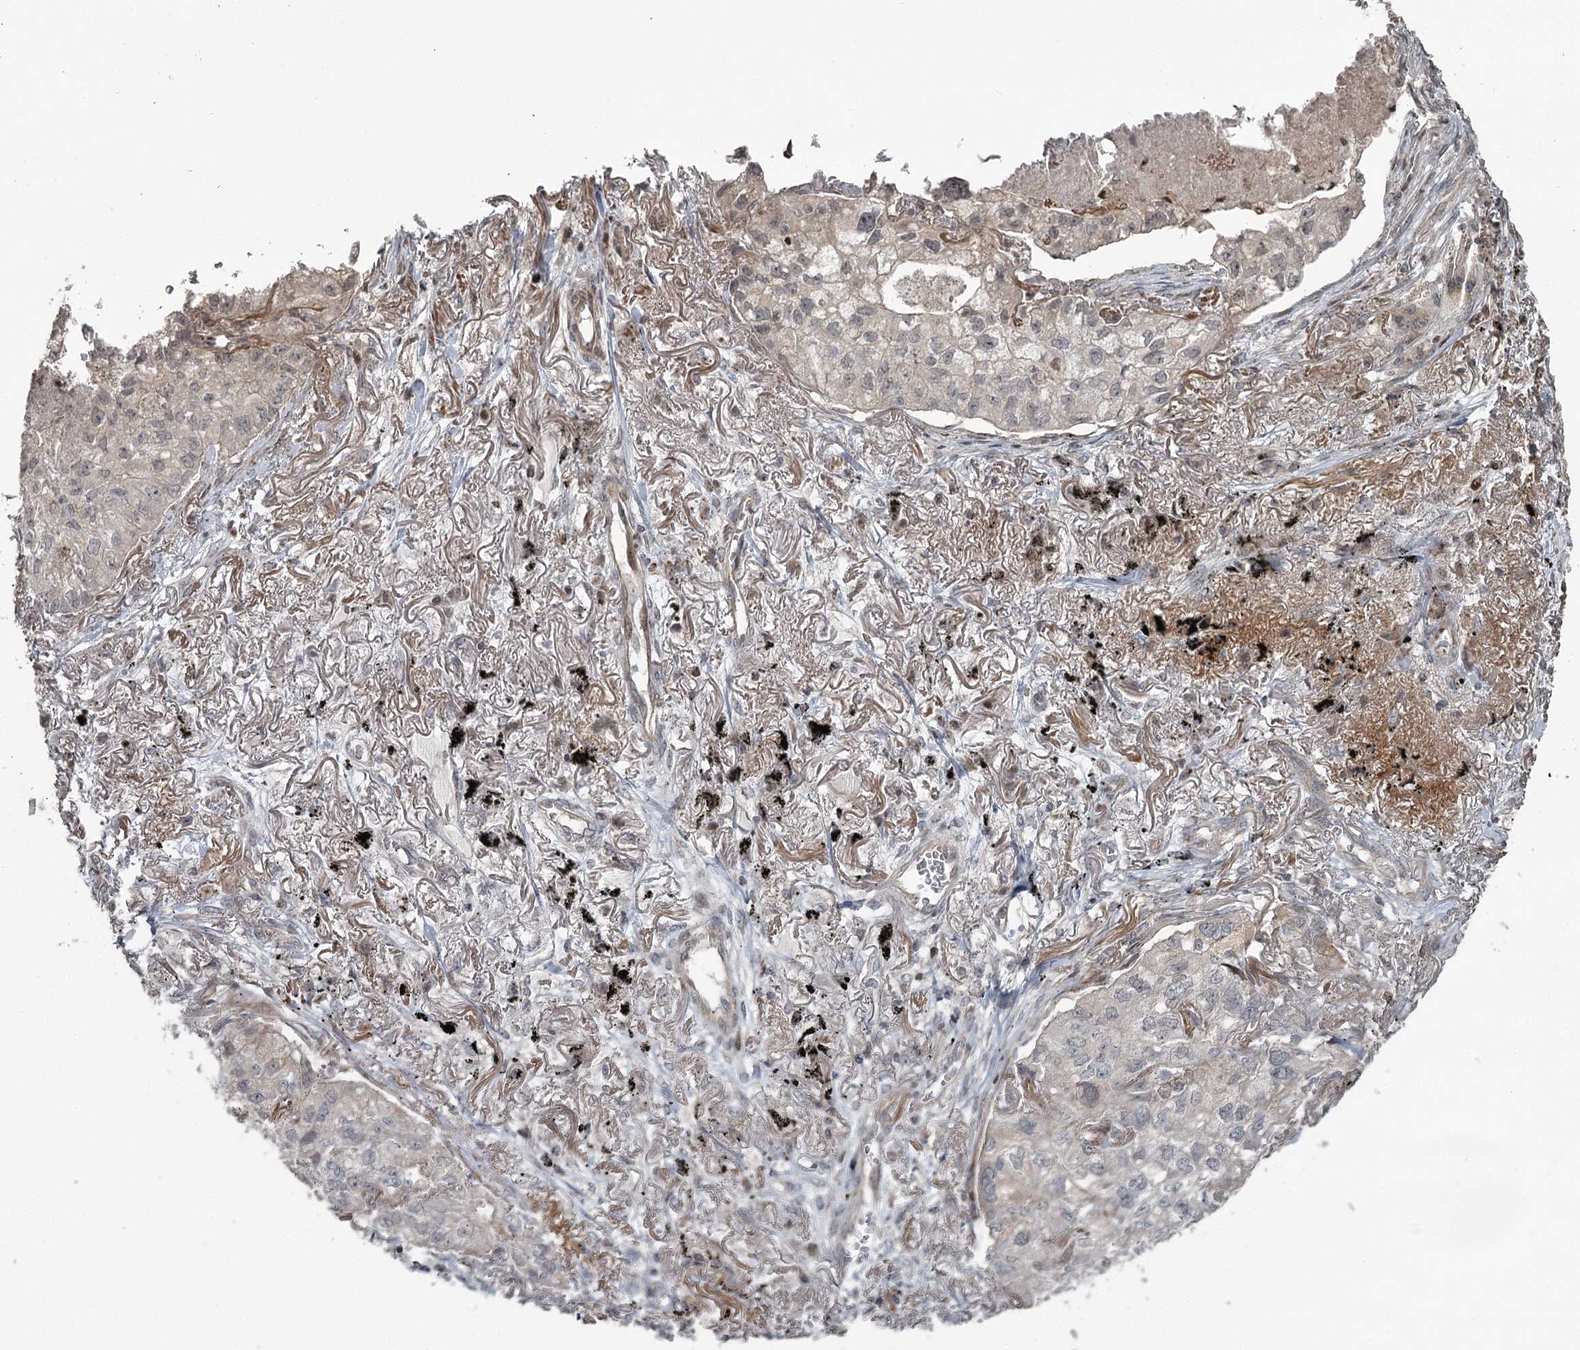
{"staining": {"intensity": "negative", "quantity": "none", "location": "none"}, "tissue": "lung cancer", "cell_type": "Tumor cells", "image_type": "cancer", "snomed": [{"axis": "morphology", "description": "Adenocarcinoma, NOS"}, {"axis": "topography", "description": "Lung"}], "caption": "The photomicrograph displays no staining of tumor cells in adenocarcinoma (lung).", "gene": "RASSF8", "patient": {"sex": "male", "age": 65}}